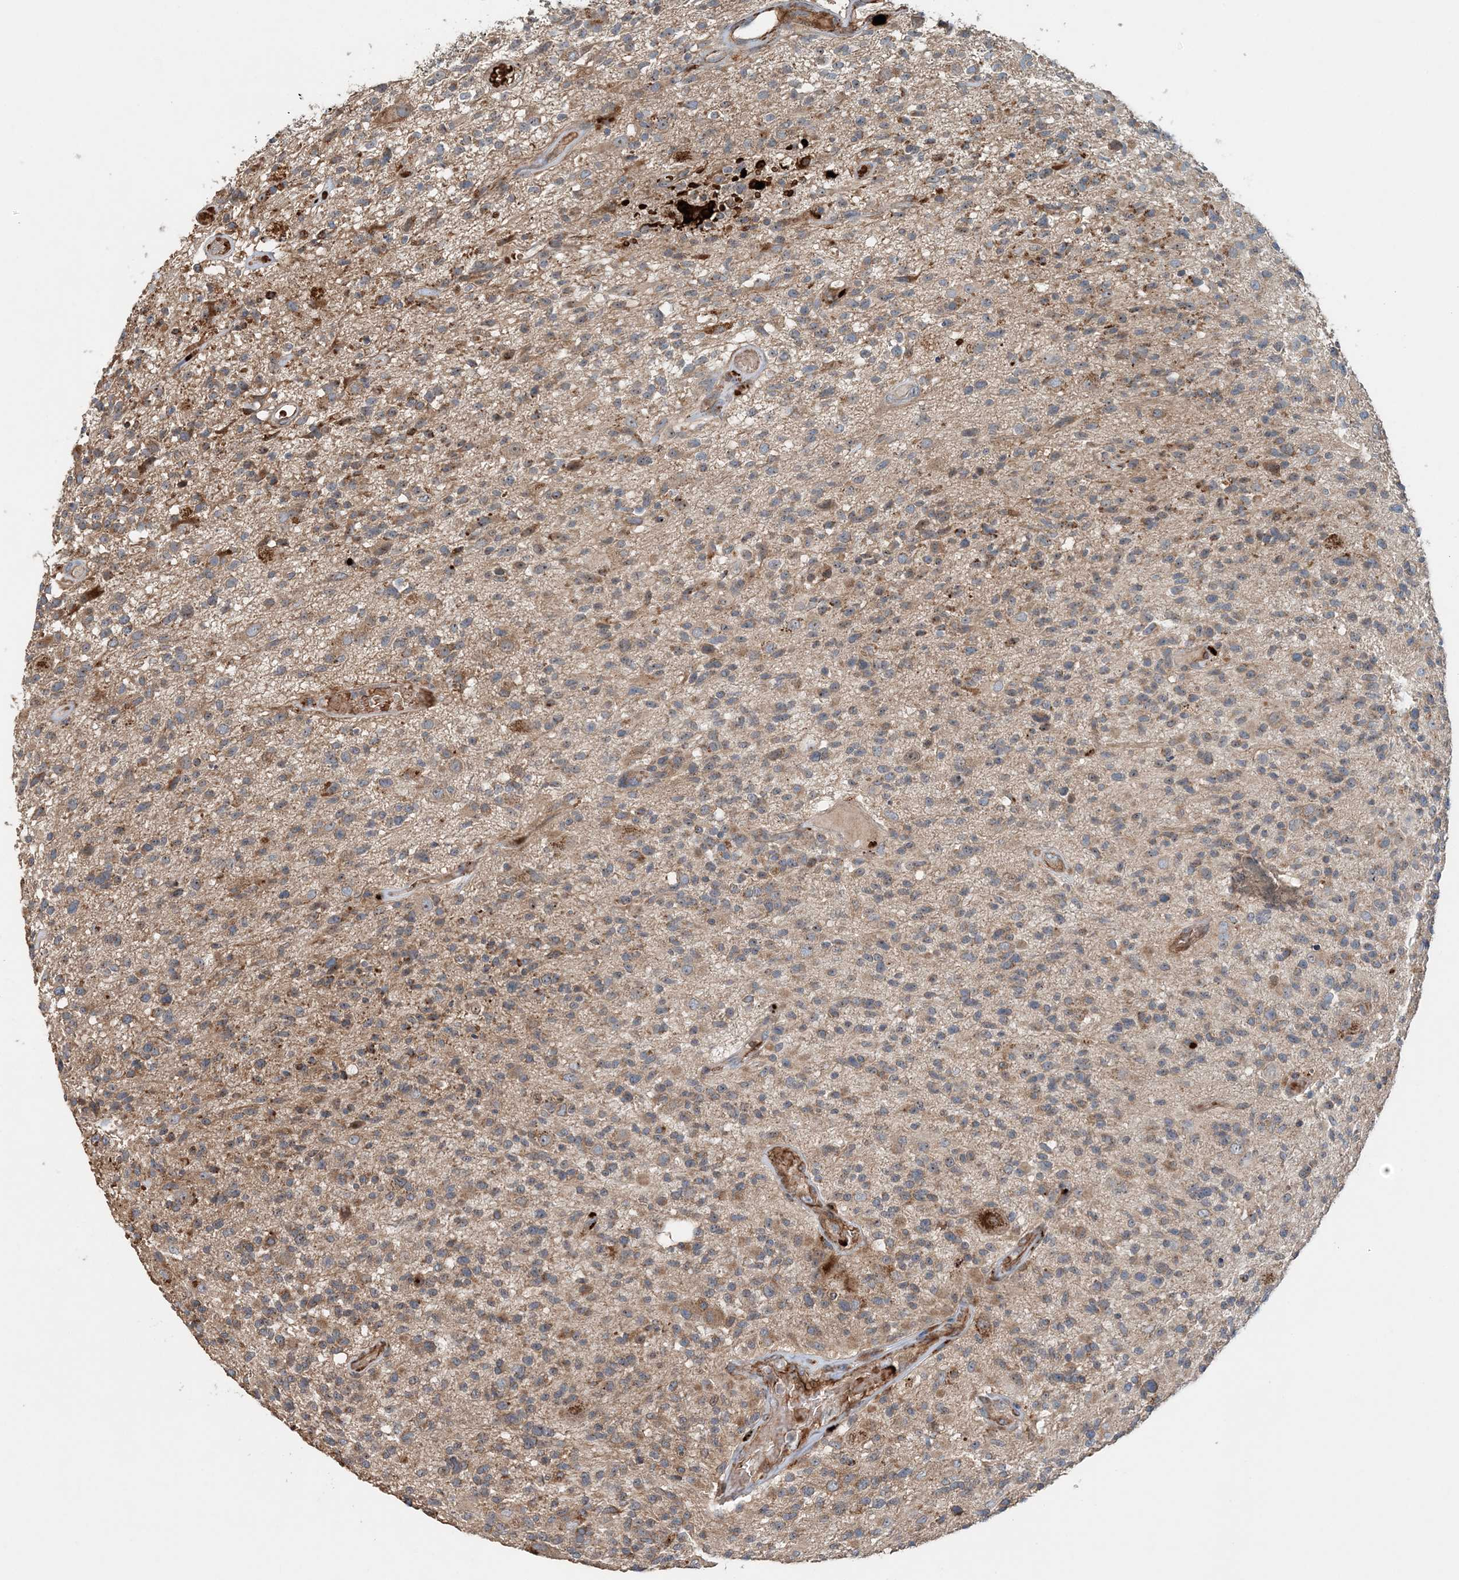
{"staining": {"intensity": "weak", "quantity": ">75%", "location": "cytoplasmic/membranous"}, "tissue": "glioma", "cell_type": "Tumor cells", "image_type": "cancer", "snomed": [{"axis": "morphology", "description": "Glioma, malignant, High grade"}, {"axis": "morphology", "description": "Glioblastoma, NOS"}, {"axis": "topography", "description": "Brain"}], "caption": "Immunohistochemistry (DAB) staining of human glioma demonstrates weak cytoplasmic/membranous protein expression in about >75% of tumor cells.", "gene": "TTI1", "patient": {"sex": "male", "age": 60}}